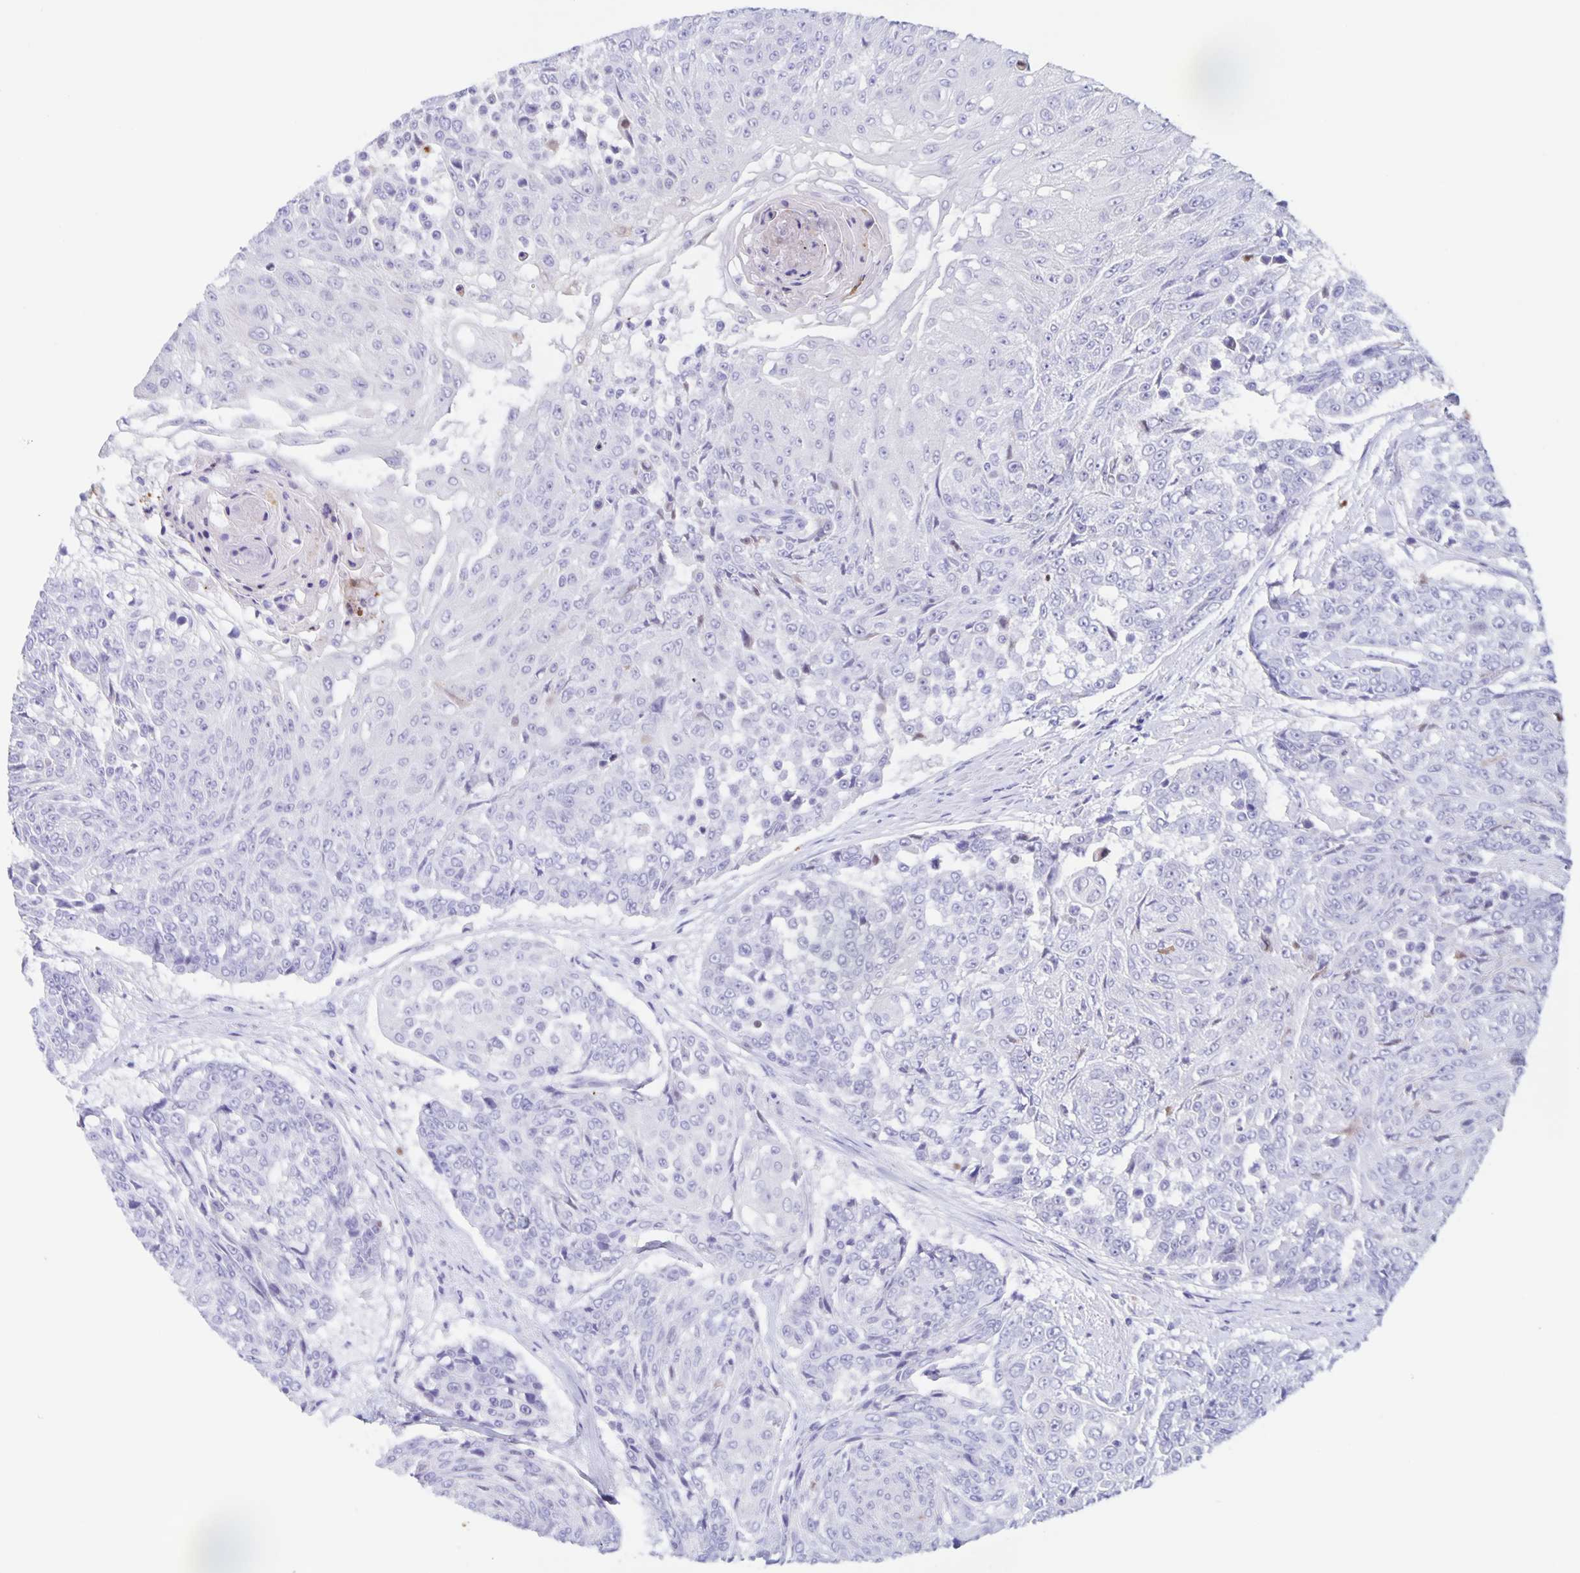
{"staining": {"intensity": "negative", "quantity": "none", "location": "none"}, "tissue": "urothelial cancer", "cell_type": "Tumor cells", "image_type": "cancer", "snomed": [{"axis": "morphology", "description": "Urothelial carcinoma, High grade"}, {"axis": "topography", "description": "Urinary bladder"}], "caption": "A high-resolution photomicrograph shows IHC staining of urothelial cancer, which demonstrates no significant staining in tumor cells. (Brightfield microscopy of DAB (3,3'-diaminobenzidine) immunohistochemistry (IHC) at high magnification).", "gene": "TGIF2LX", "patient": {"sex": "female", "age": 63}}